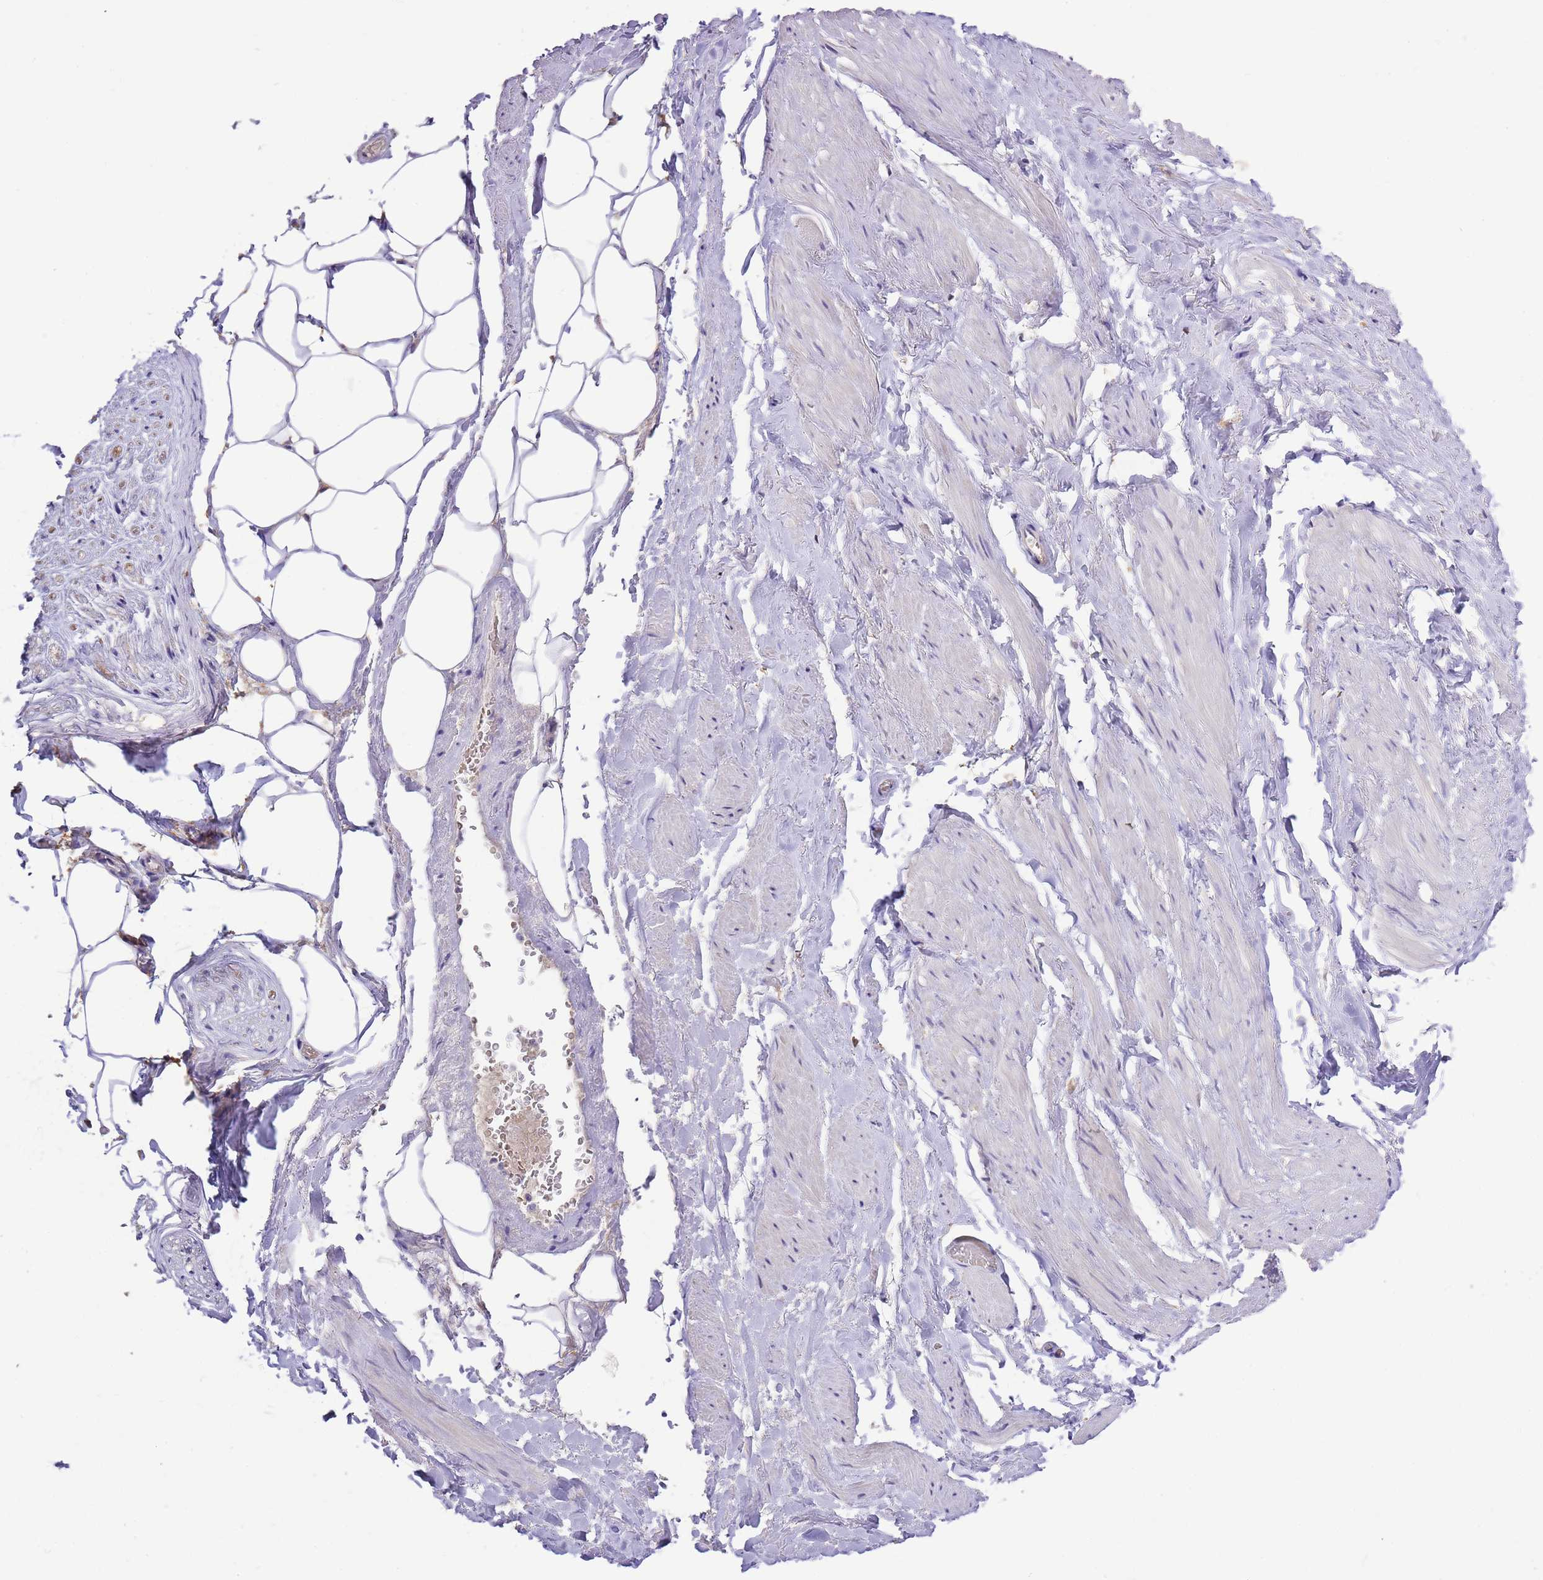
{"staining": {"intensity": "negative", "quantity": "none", "location": "none"}, "tissue": "adipose tissue", "cell_type": "Adipocytes", "image_type": "normal", "snomed": [{"axis": "morphology", "description": "Normal tissue, NOS"}, {"axis": "morphology", "description": "Adenocarcinoma, Low grade"}, {"axis": "topography", "description": "Prostate"}, {"axis": "topography", "description": "Peripheral nerve tissue"}], "caption": "IHC of benign human adipose tissue displays no expression in adipocytes. (DAB (3,3'-diaminobenzidine) immunohistochemistry, high magnification).", "gene": "RFK", "patient": {"sex": "male", "age": 63}}